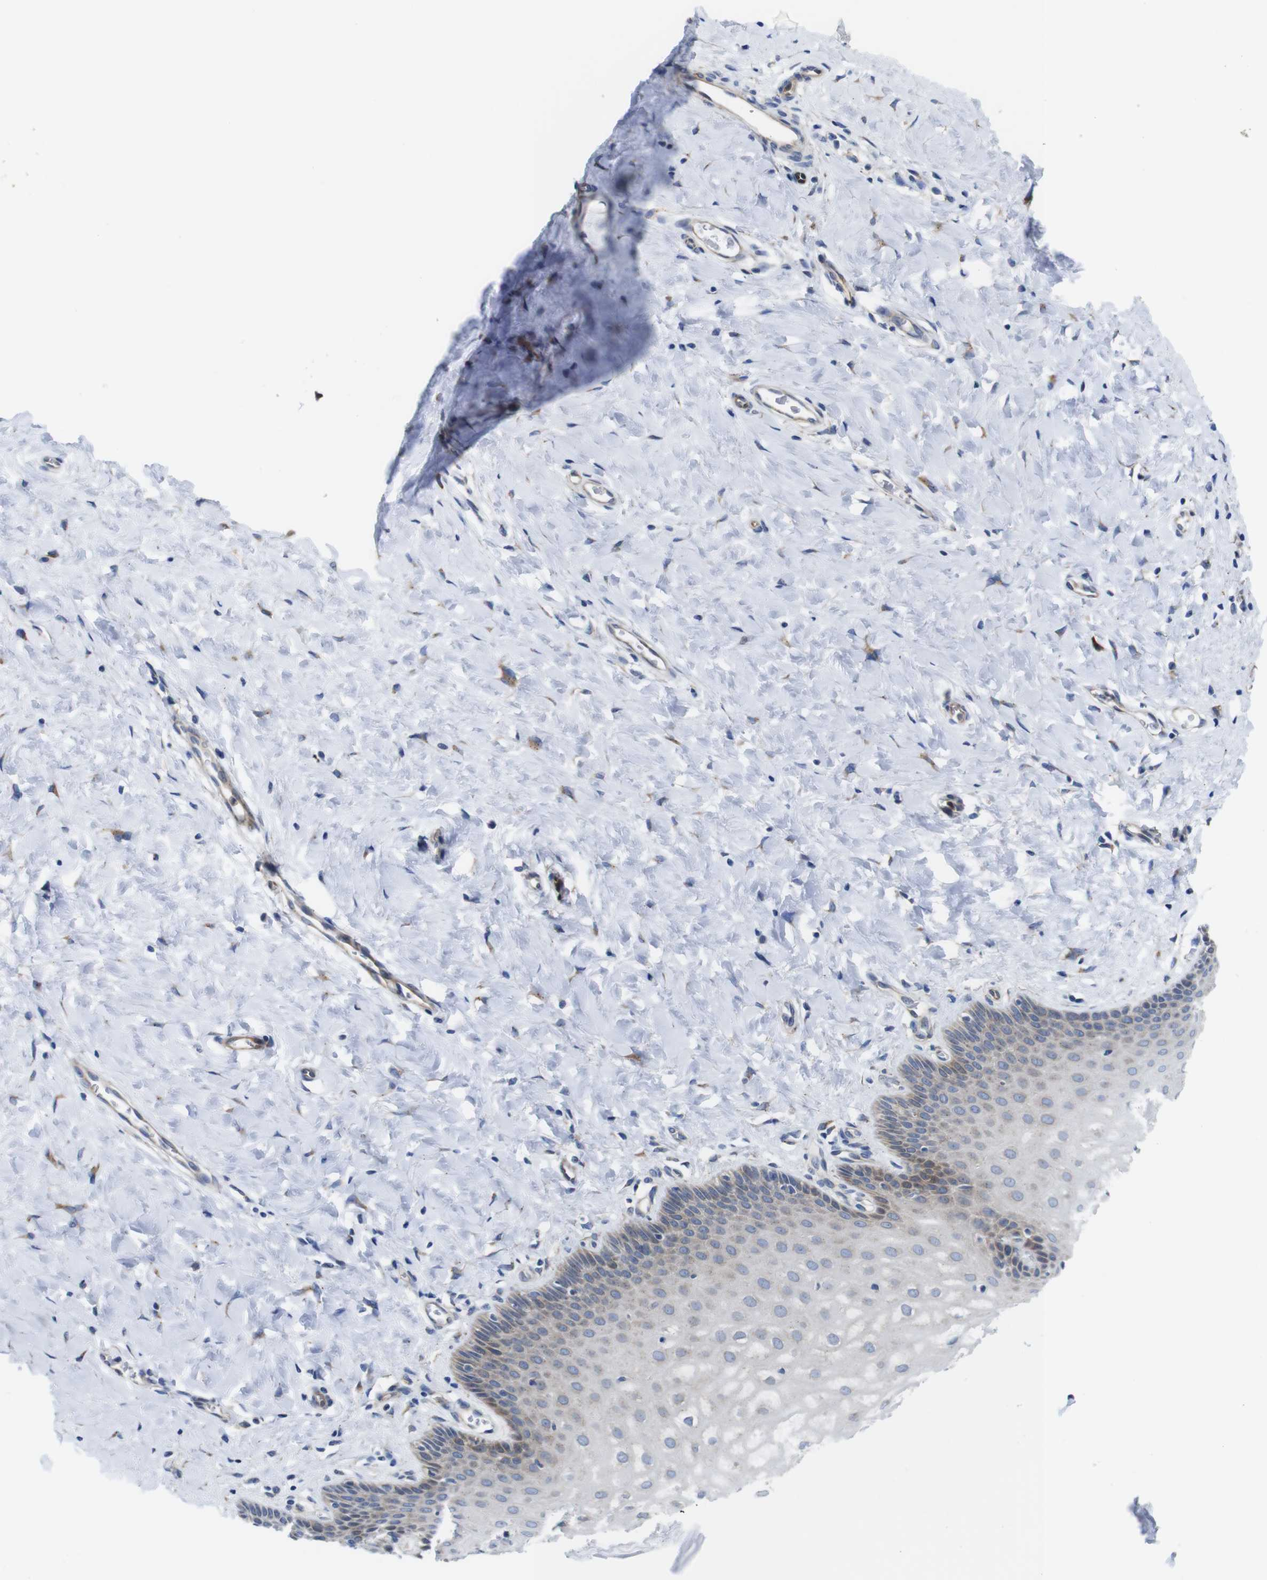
{"staining": {"intensity": "moderate", "quantity": ">75%", "location": "cytoplasmic/membranous"}, "tissue": "cervix", "cell_type": "Glandular cells", "image_type": "normal", "snomed": [{"axis": "morphology", "description": "Normal tissue, NOS"}, {"axis": "topography", "description": "Cervix"}], "caption": "A histopathology image showing moderate cytoplasmic/membranous staining in about >75% of glandular cells in normal cervix, as visualized by brown immunohistochemical staining.", "gene": "DDRGK1", "patient": {"sex": "female", "age": 55}}